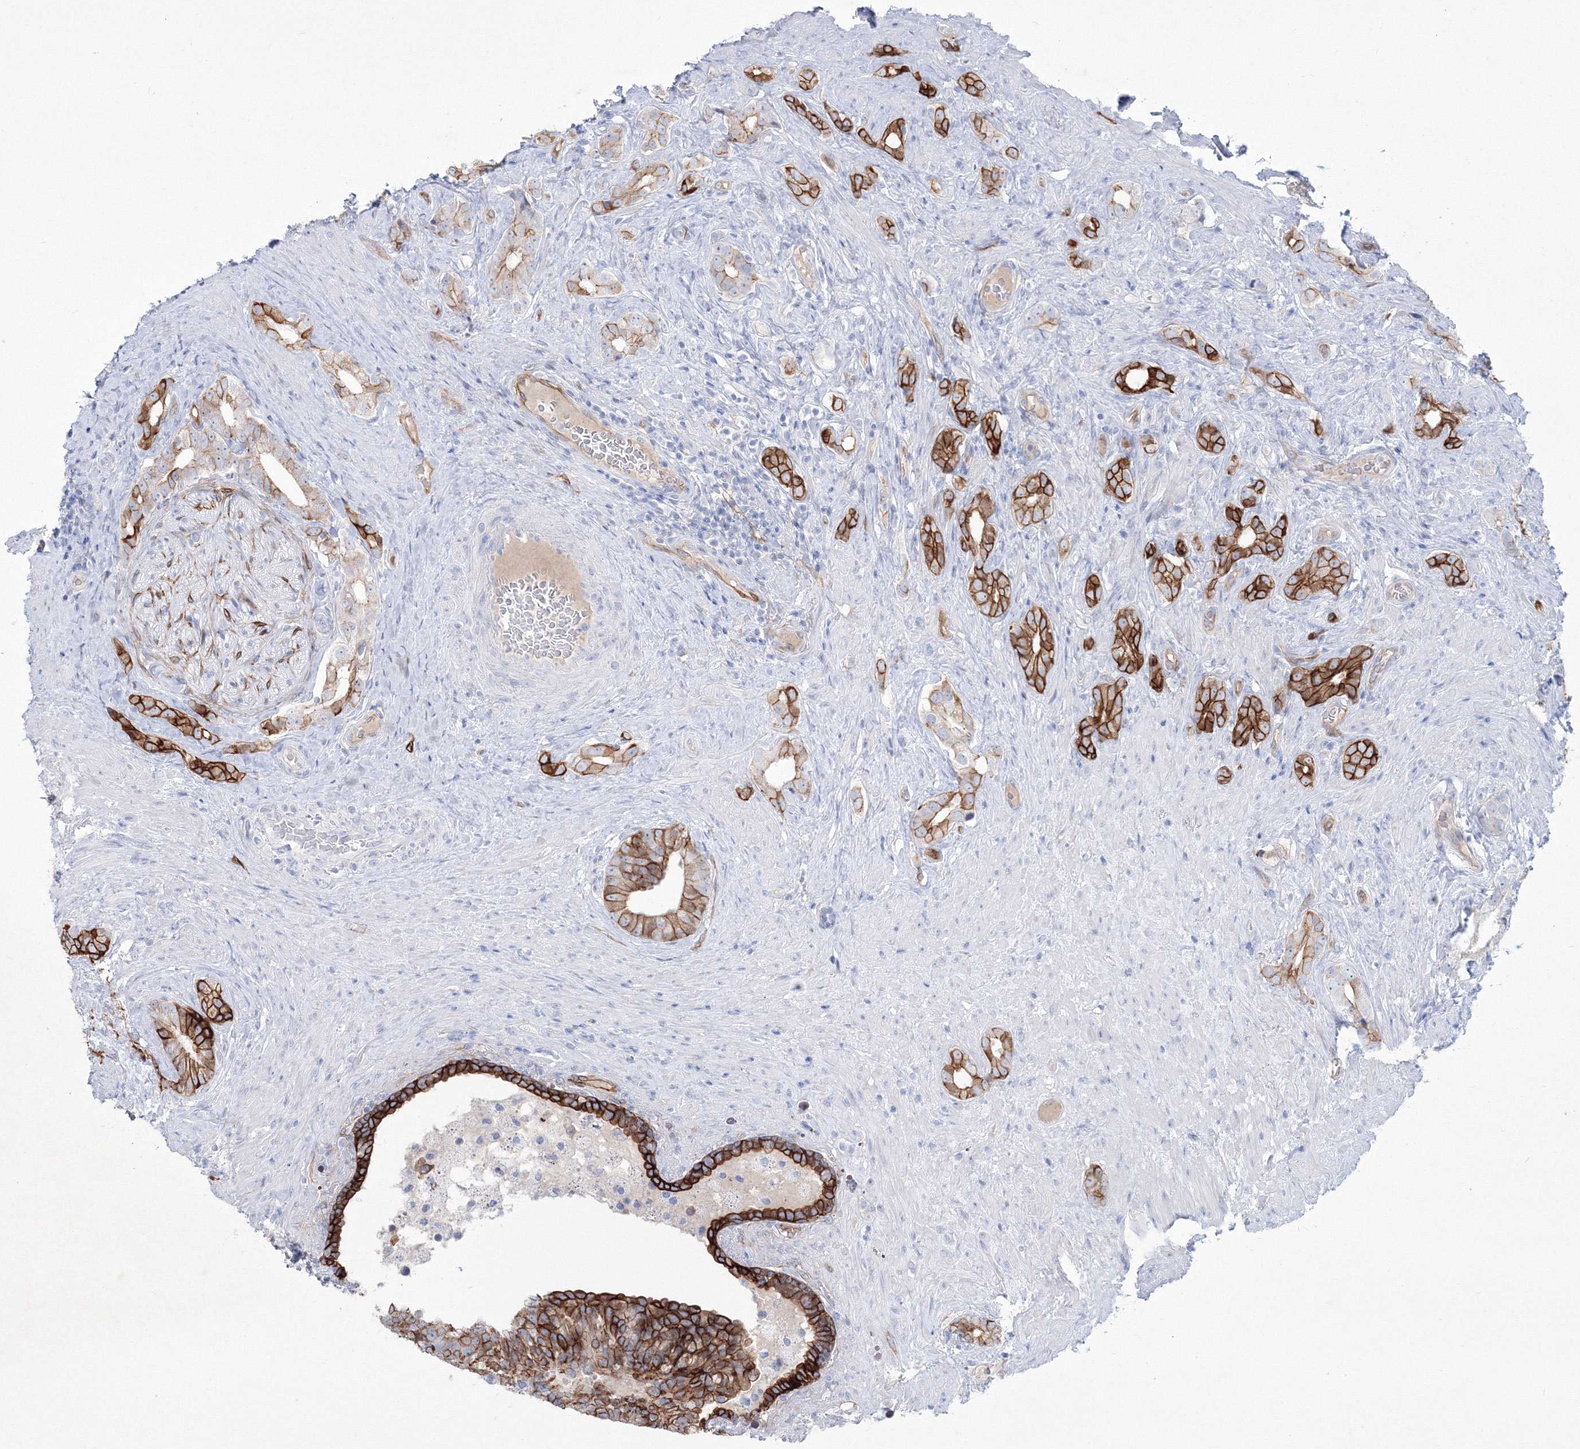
{"staining": {"intensity": "strong", "quantity": "25%-75%", "location": "cytoplasmic/membranous"}, "tissue": "prostate cancer", "cell_type": "Tumor cells", "image_type": "cancer", "snomed": [{"axis": "morphology", "description": "Adenocarcinoma, Low grade"}, {"axis": "topography", "description": "Prostate"}], "caption": "Protein analysis of low-grade adenocarcinoma (prostate) tissue shows strong cytoplasmic/membranous staining in about 25%-75% of tumor cells.", "gene": "TMEM139", "patient": {"sex": "male", "age": 71}}